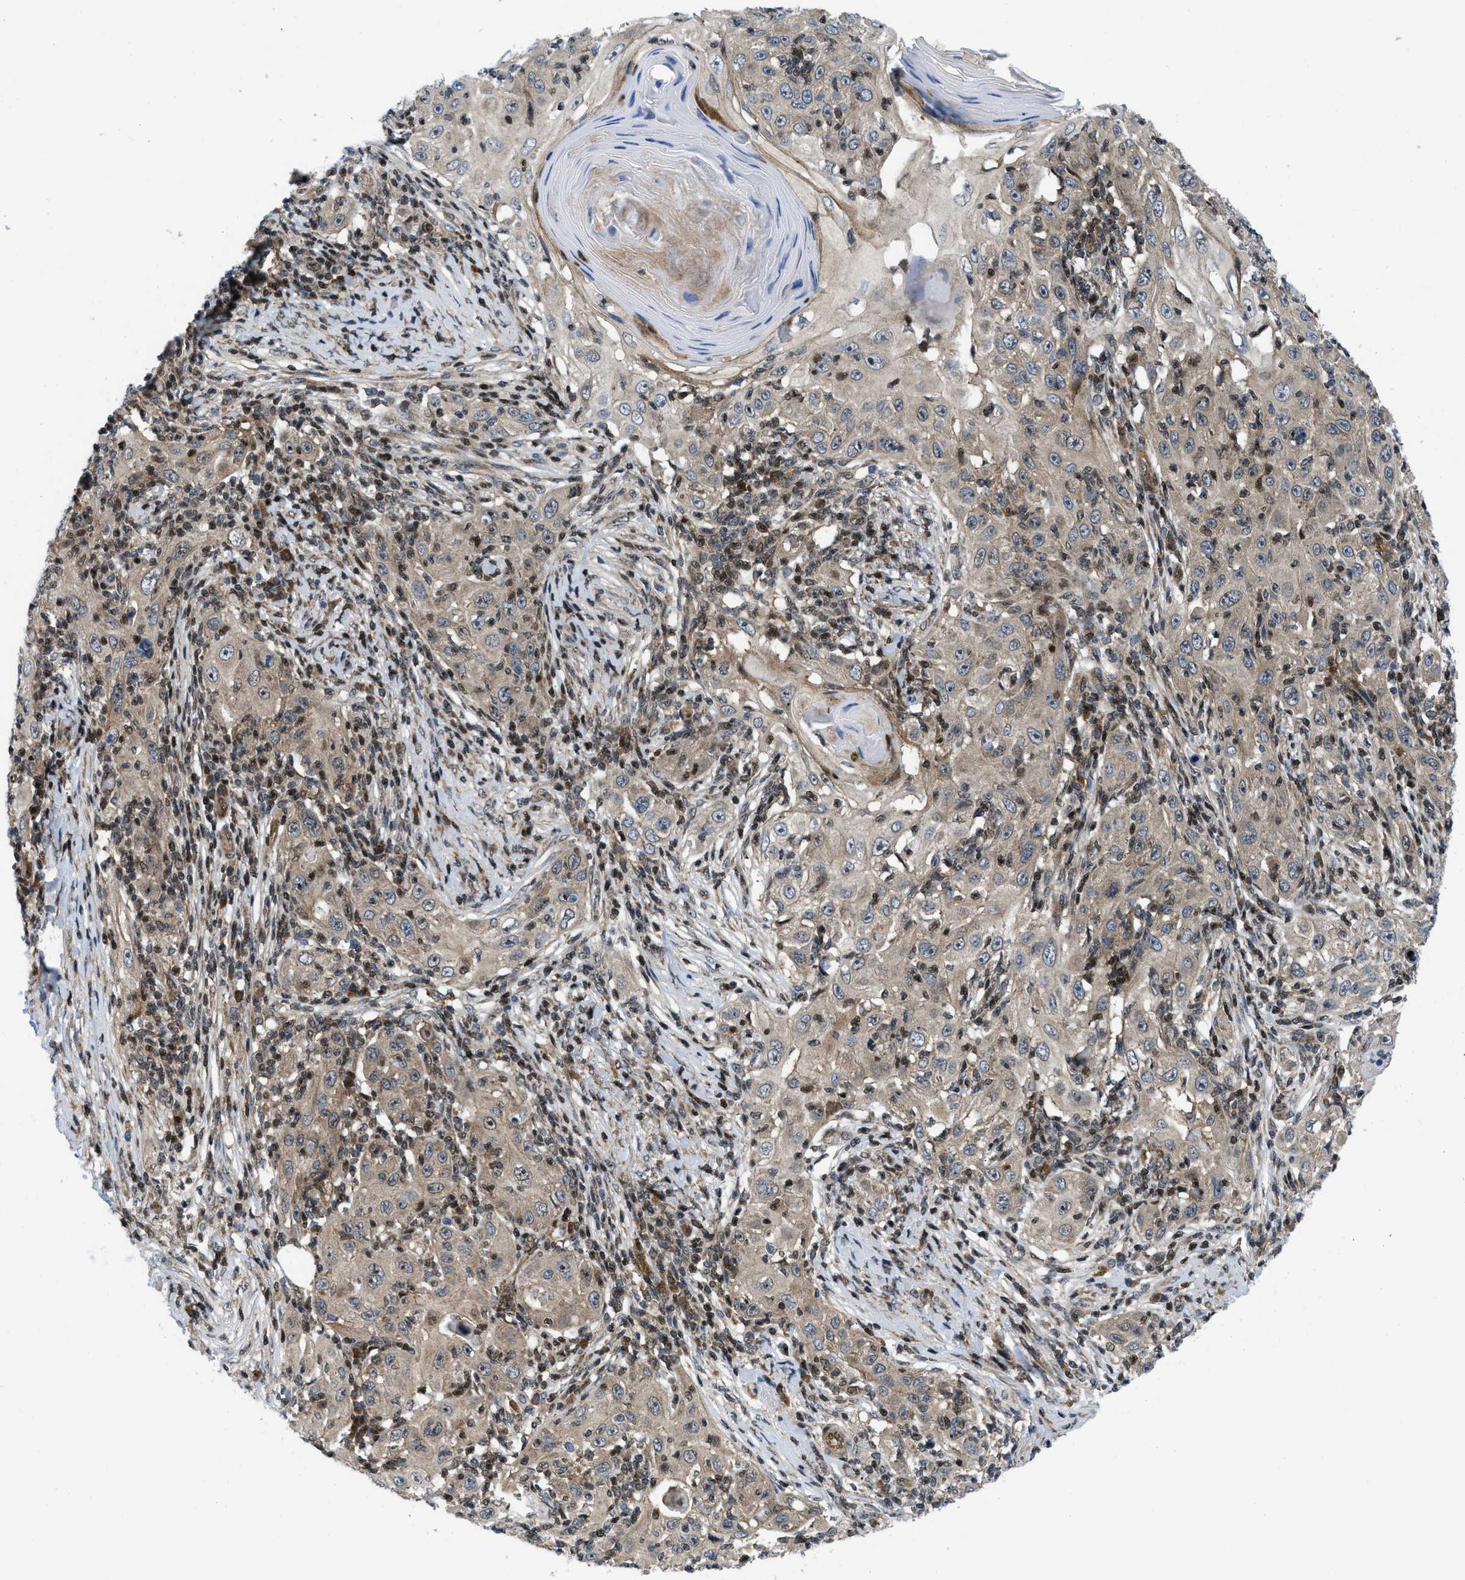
{"staining": {"intensity": "weak", "quantity": ">75%", "location": "cytoplasmic/membranous,nuclear"}, "tissue": "skin cancer", "cell_type": "Tumor cells", "image_type": "cancer", "snomed": [{"axis": "morphology", "description": "Squamous cell carcinoma, NOS"}, {"axis": "topography", "description": "Skin"}], "caption": "A brown stain shows weak cytoplasmic/membranous and nuclear positivity of a protein in human skin cancer (squamous cell carcinoma) tumor cells.", "gene": "PPP2CB", "patient": {"sex": "female", "age": 88}}